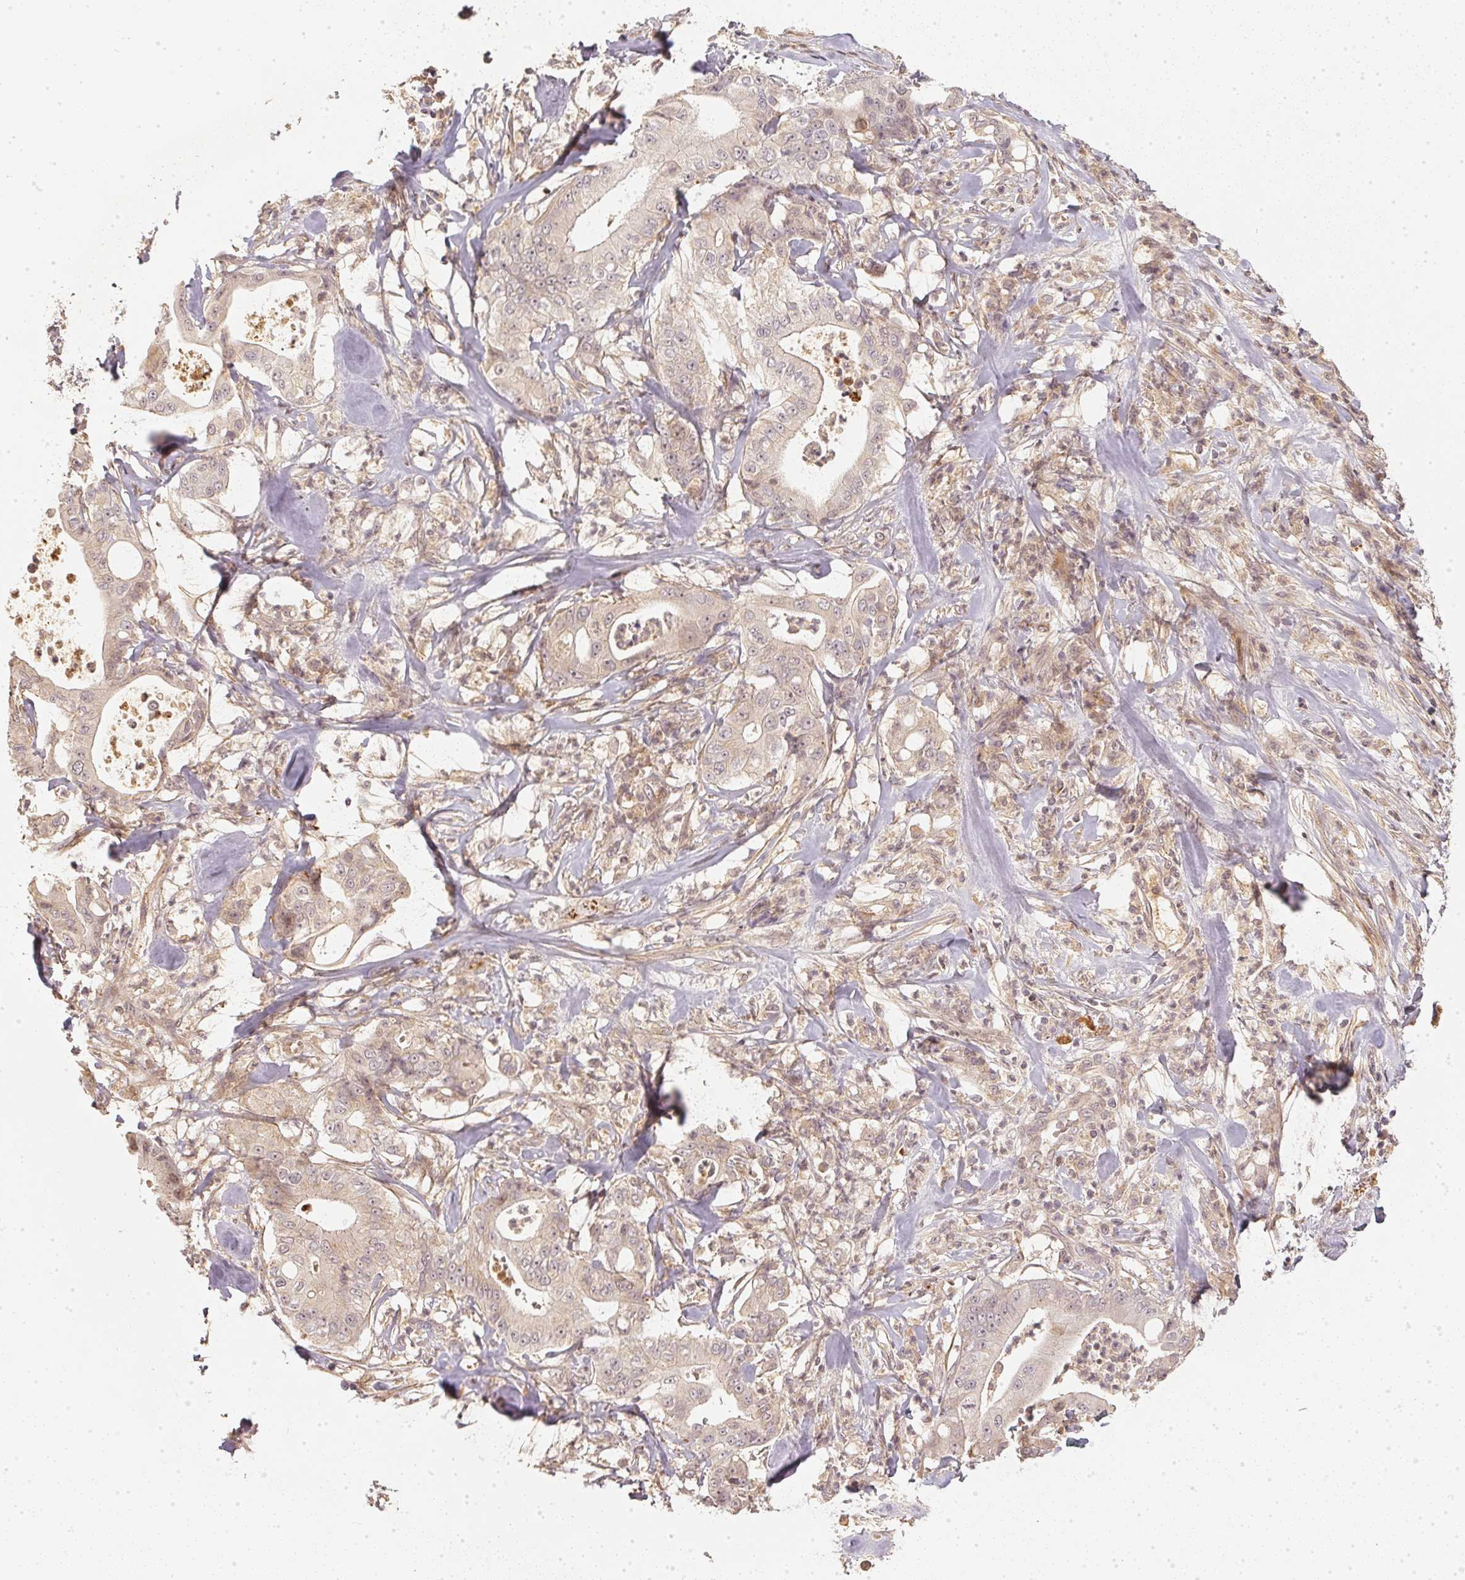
{"staining": {"intensity": "negative", "quantity": "none", "location": "none"}, "tissue": "pancreatic cancer", "cell_type": "Tumor cells", "image_type": "cancer", "snomed": [{"axis": "morphology", "description": "Adenocarcinoma, NOS"}, {"axis": "topography", "description": "Pancreas"}], "caption": "This image is of pancreatic cancer stained with IHC to label a protein in brown with the nuclei are counter-stained blue. There is no staining in tumor cells.", "gene": "SERPINE1", "patient": {"sex": "male", "age": 71}}